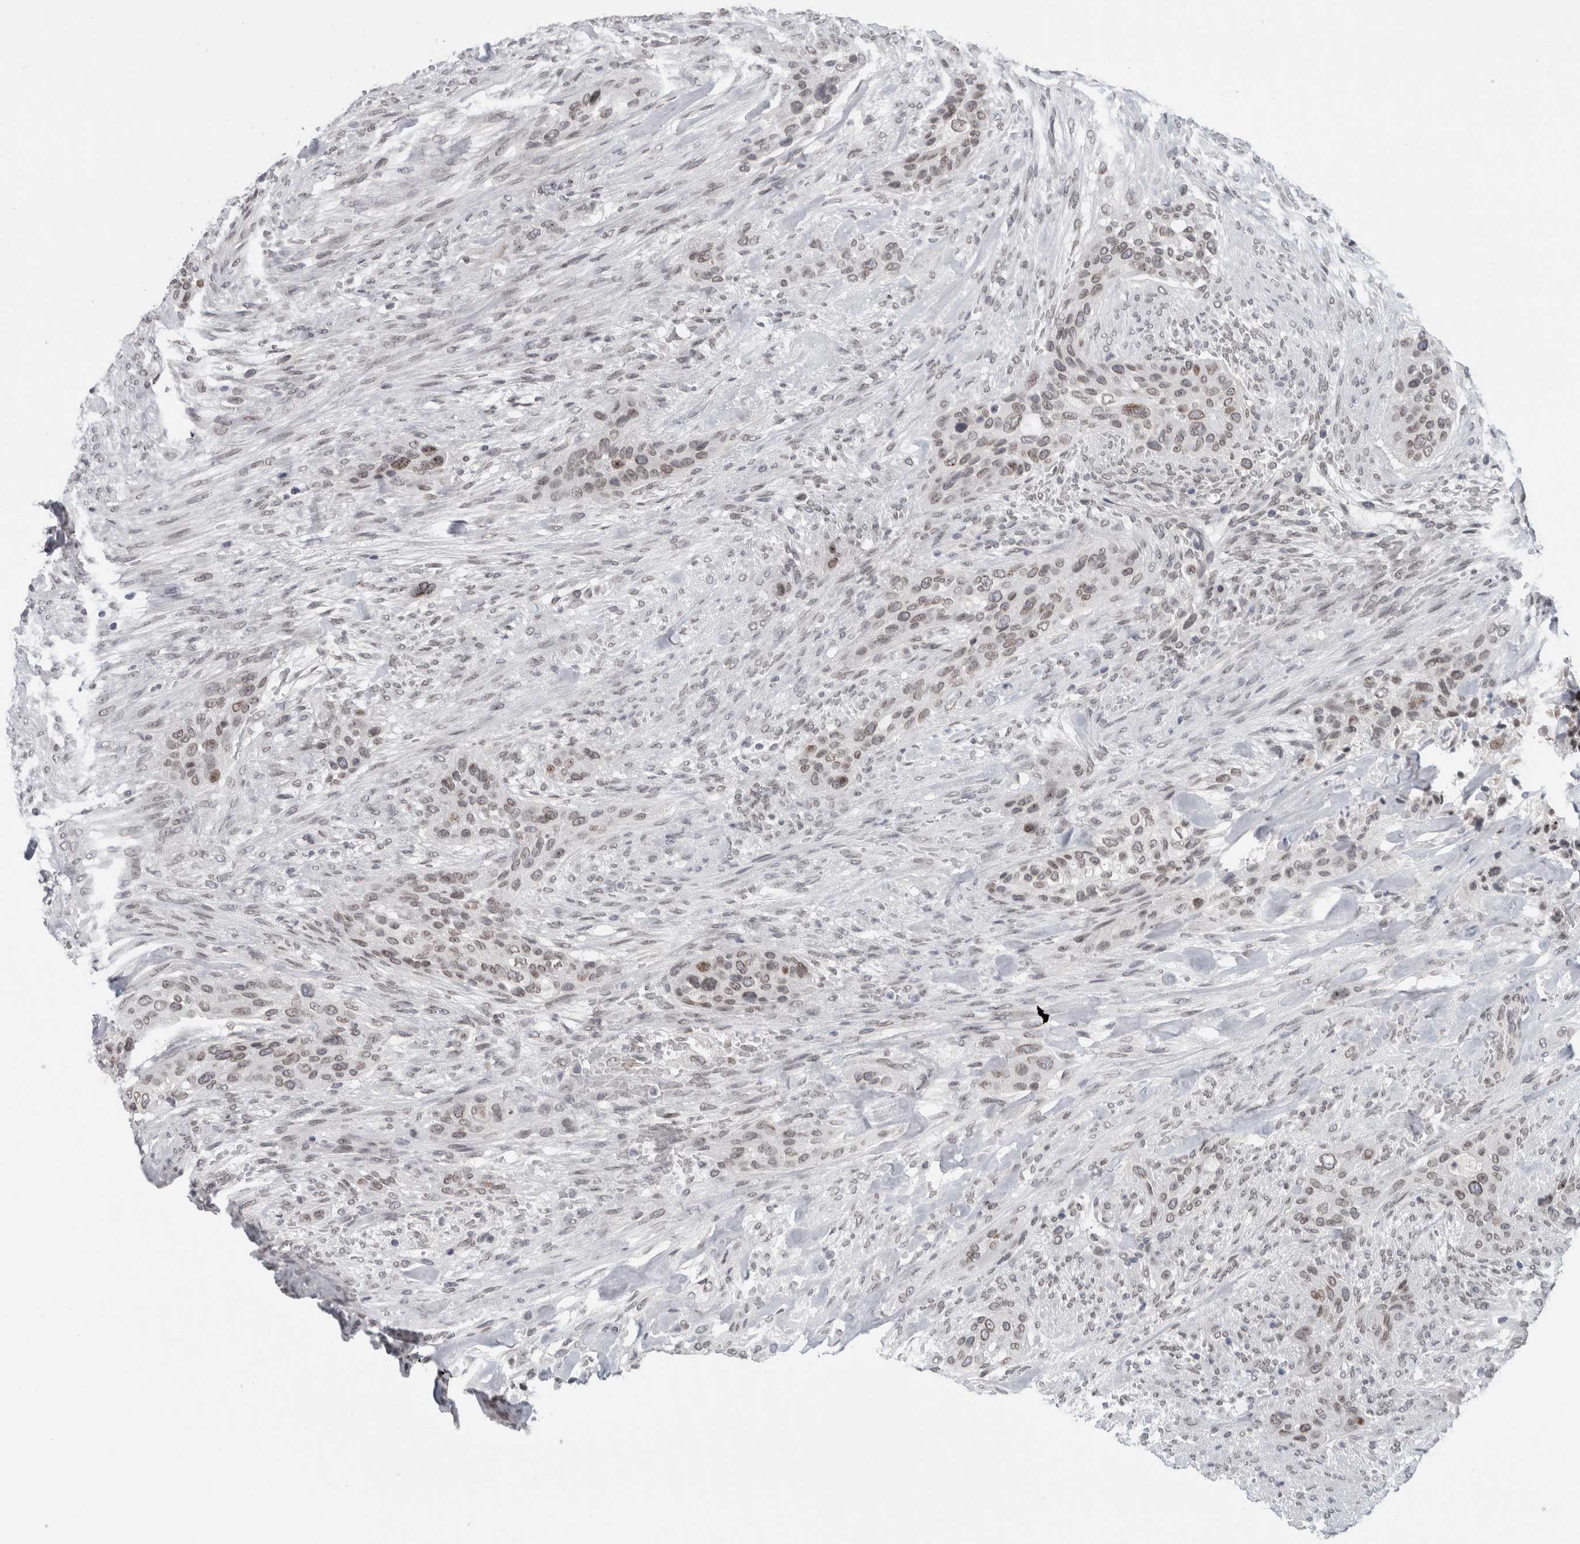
{"staining": {"intensity": "weak", "quantity": ">75%", "location": "nuclear"}, "tissue": "urothelial cancer", "cell_type": "Tumor cells", "image_type": "cancer", "snomed": [{"axis": "morphology", "description": "Urothelial carcinoma, High grade"}, {"axis": "topography", "description": "Urinary bladder"}], "caption": "Tumor cells exhibit weak nuclear positivity in about >75% of cells in urothelial cancer.", "gene": "ZNF770", "patient": {"sex": "male", "age": 35}}